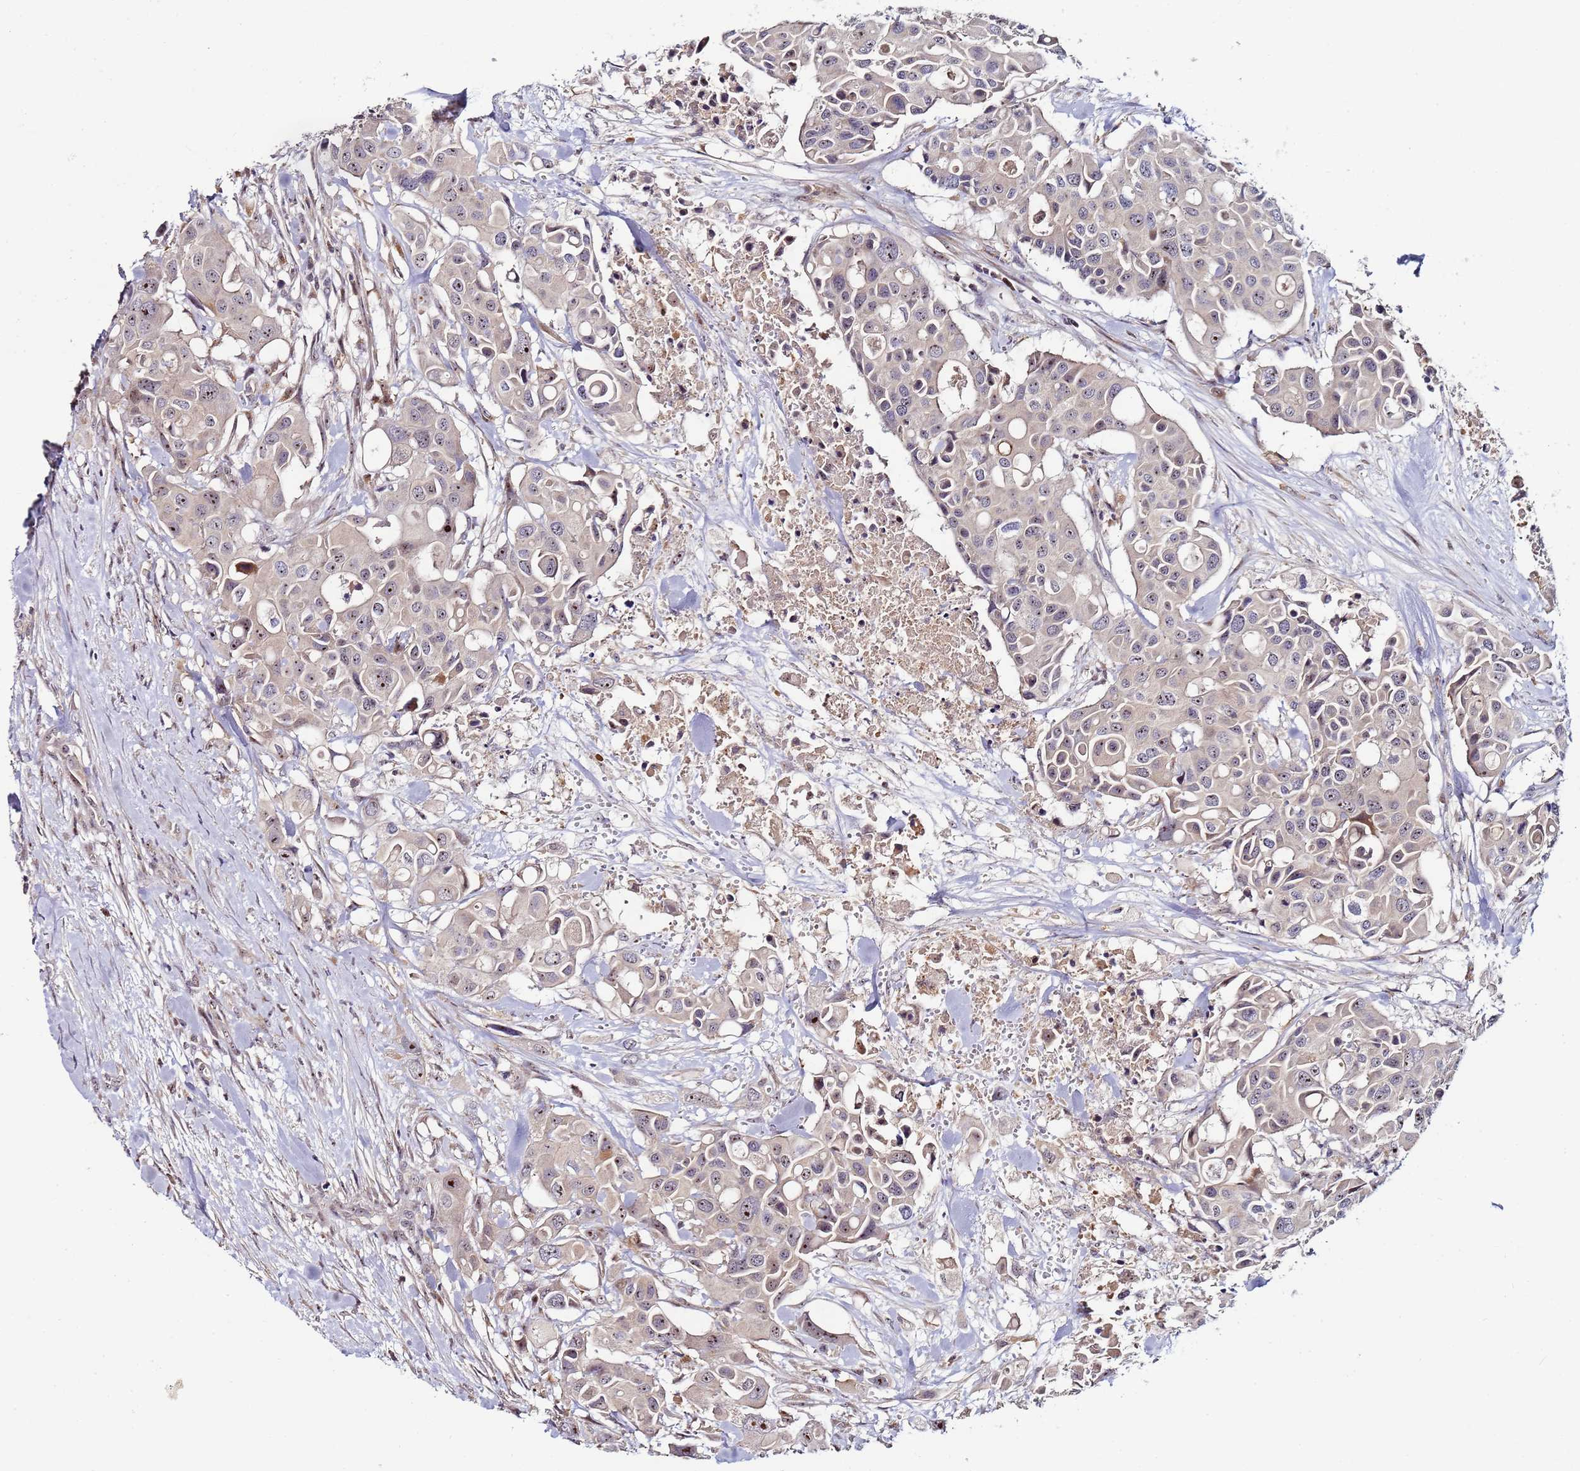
{"staining": {"intensity": "moderate", "quantity": "<25%", "location": "nuclear"}, "tissue": "colorectal cancer", "cell_type": "Tumor cells", "image_type": "cancer", "snomed": [{"axis": "morphology", "description": "Adenocarcinoma, NOS"}, {"axis": "topography", "description": "Colon"}], "caption": "DAB immunohistochemical staining of human colorectal cancer (adenocarcinoma) displays moderate nuclear protein staining in about <25% of tumor cells.", "gene": "KRI1", "patient": {"sex": "male", "age": 77}}